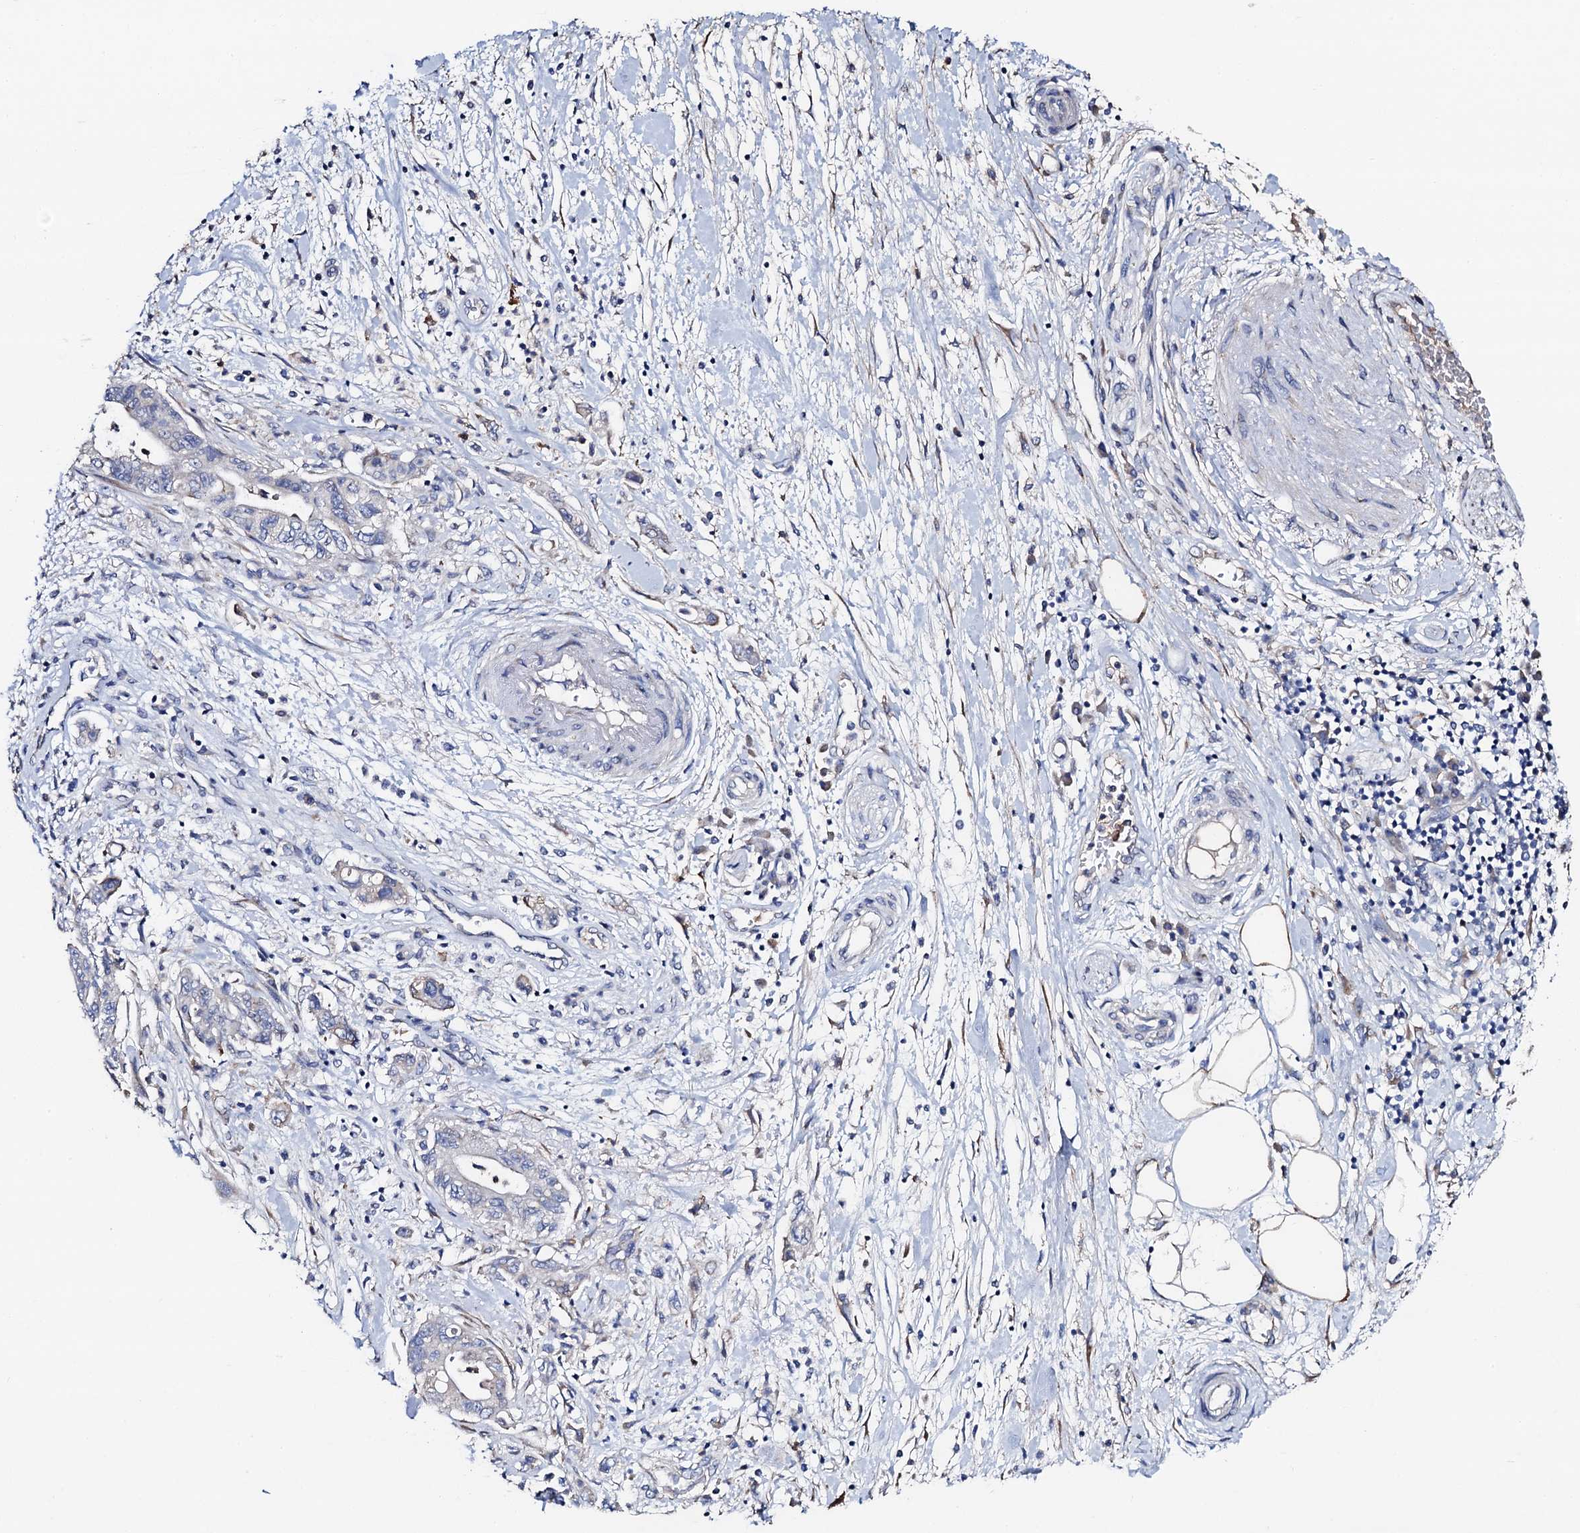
{"staining": {"intensity": "negative", "quantity": "none", "location": "none"}, "tissue": "pancreatic cancer", "cell_type": "Tumor cells", "image_type": "cancer", "snomed": [{"axis": "morphology", "description": "Adenocarcinoma, NOS"}, {"axis": "topography", "description": "Pancreas"}], "caption": "Immunohistochemistry image of neoplastic tissue: pancreatic cancer (adenocarcinoma) stained with DAB displays no significant protein staining in tumor cells. (DAB immunohistochemistry visualized using brightfield microscopy, high magnification).", "gene": "FREM3", "patient": {"sex": "female", "age": 73}}